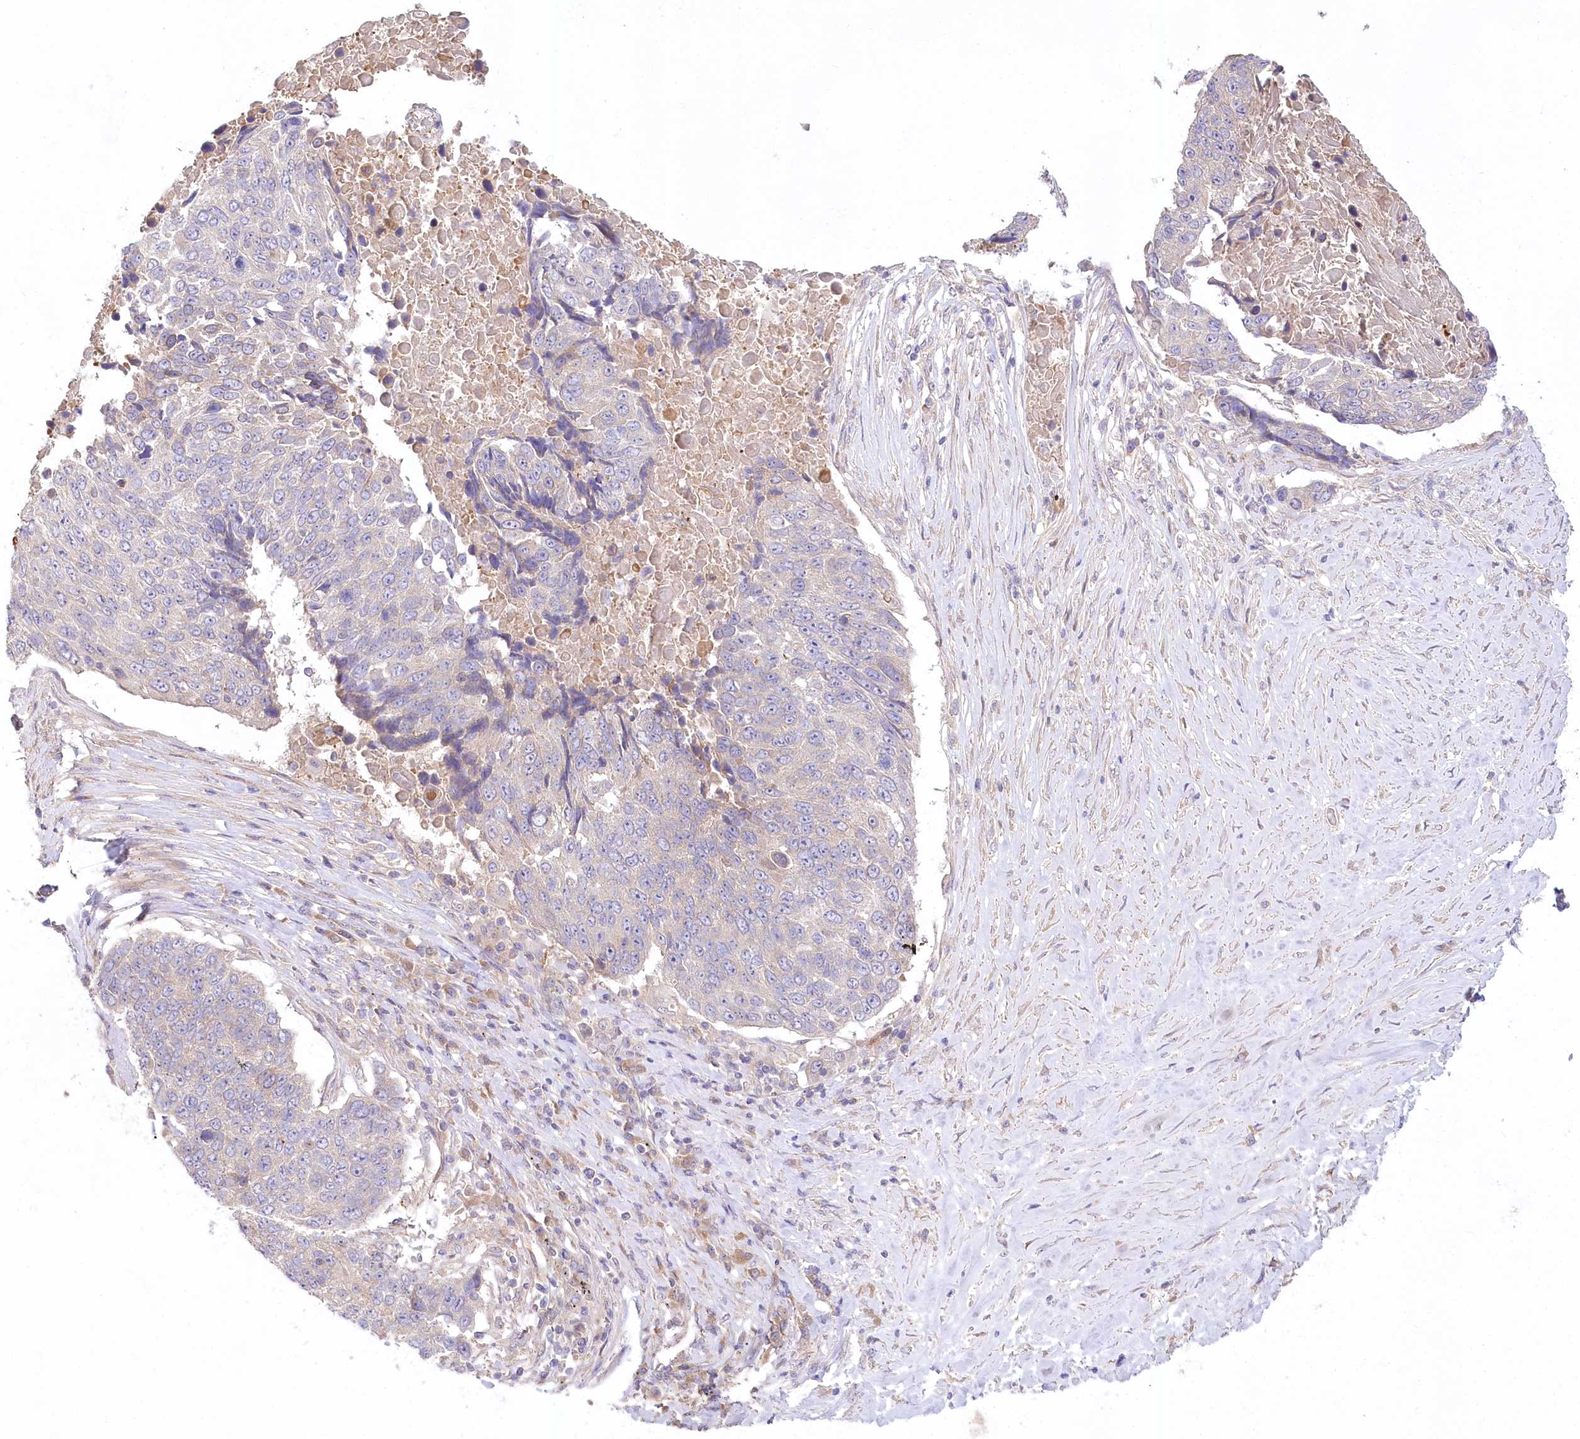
{"staining": {"intensity": "negative", "quantity": "none", "location": "none"}, "tissue": "lung cancer", "cell_type": "Tumor cells", "image_type": "cancer", "snomed": [{"axis": "morphology", "description": "Squamous cell carcinoma, NOS"}, {"axis": "topography", "description": "Lung"}], "caption": "A high-resolution image shows immunohistochemistry (IHC) staining of squamous cell carcinoma (lung), which demonstrates no significant positivity in tumor cells.", "gene": "PYROXD1", "patient": {"sex": "male", "age": 66}}